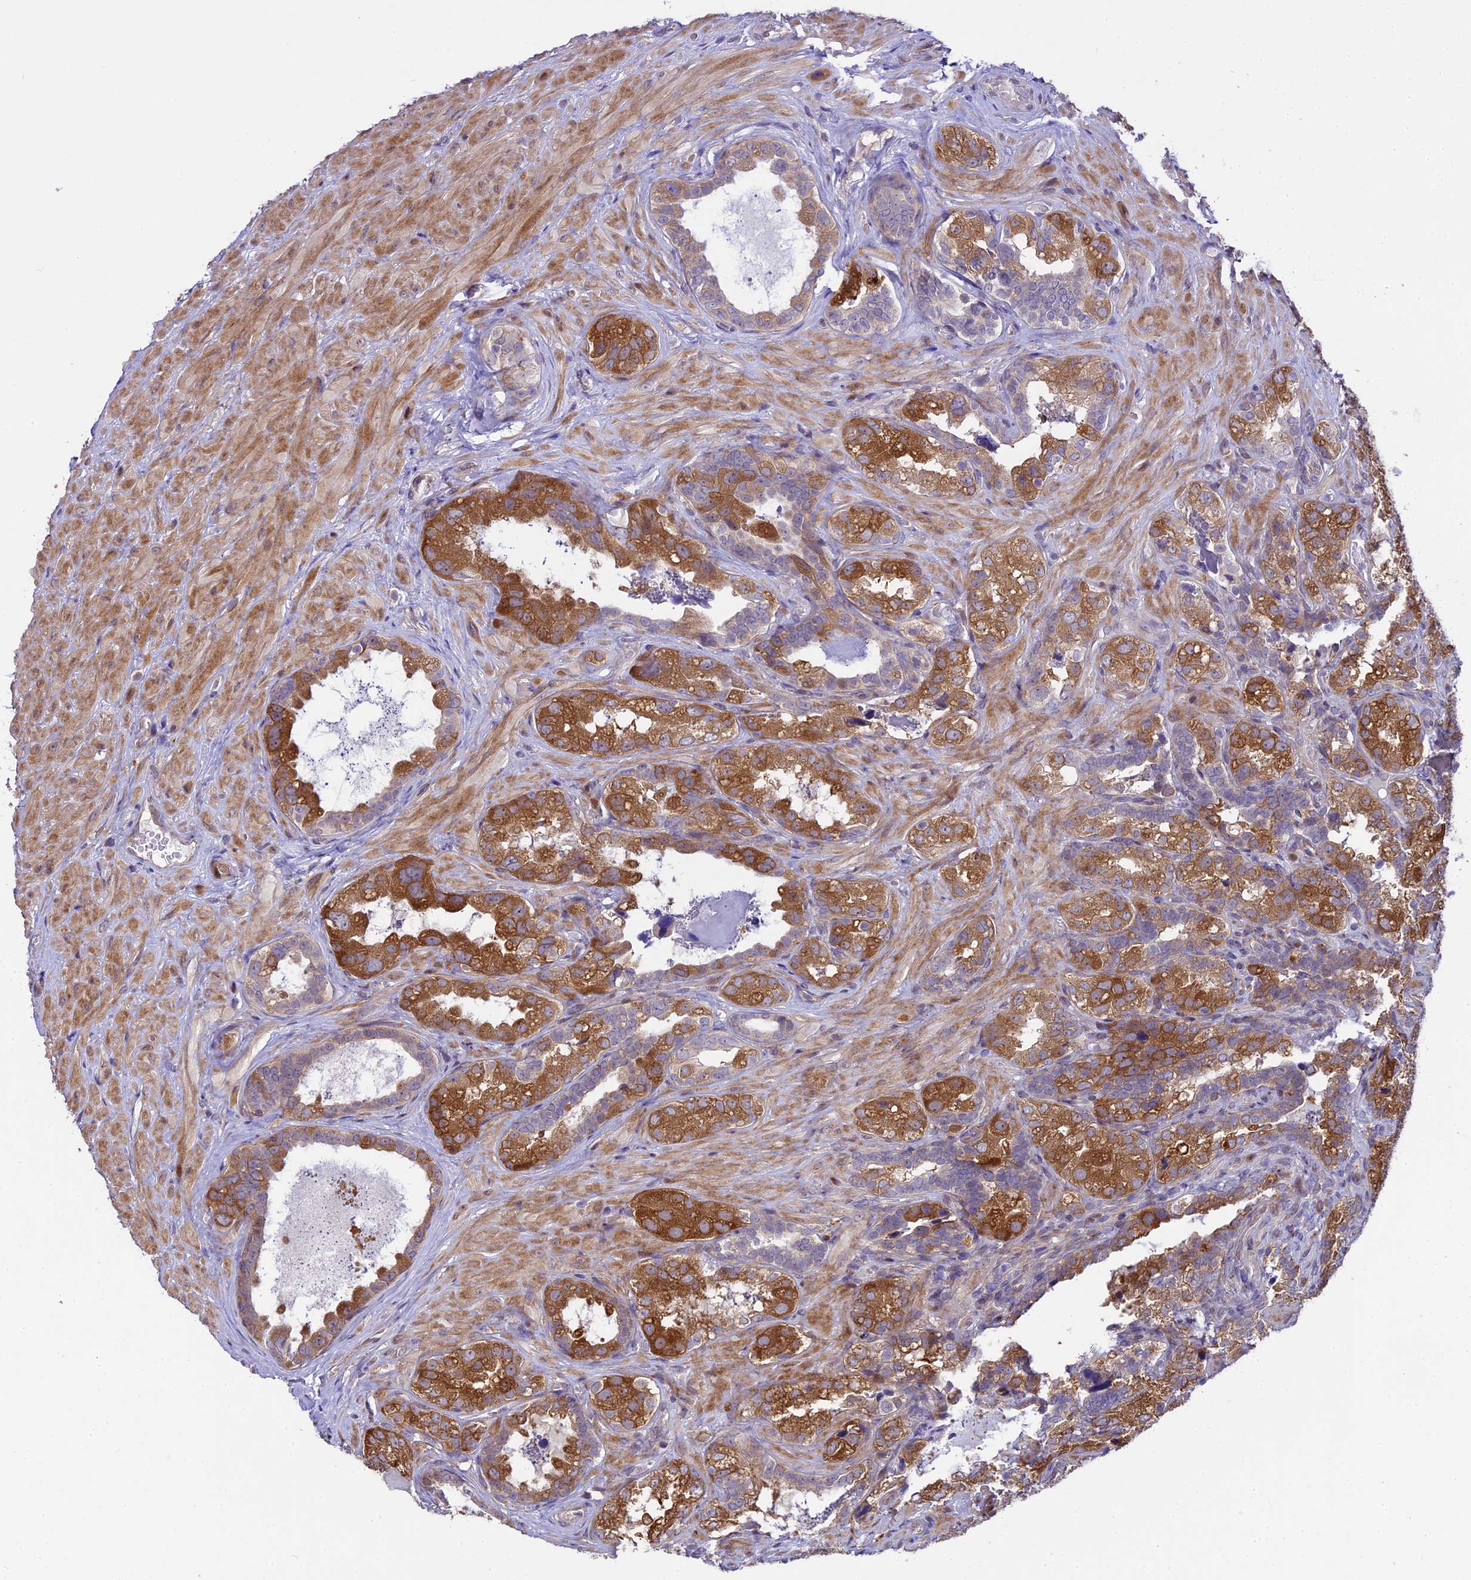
{"staining": {"intensity": "moderate", "quantity": "25%-75%", "location": "cytoplasmic/membranous"}, "tissue": "seminal vesicle", "cell_type": "Glandular cells", "image_type": "normal", "snomed": [{"axis": "morphology", "description": "Normal tissue, NOS"}, {"axis": "topography", "description": "Seminal veicle"}, {"axis": "topography", "description": "Peripheral nerve tissue"}], "caption": "The immunohistochemical stain highlights moderate cytoplasmic/membranous staining in glandular cells of normal seminal vesicle.", "gene": "SPIRE1", "patient": {"sex": "male", "age": 67}}